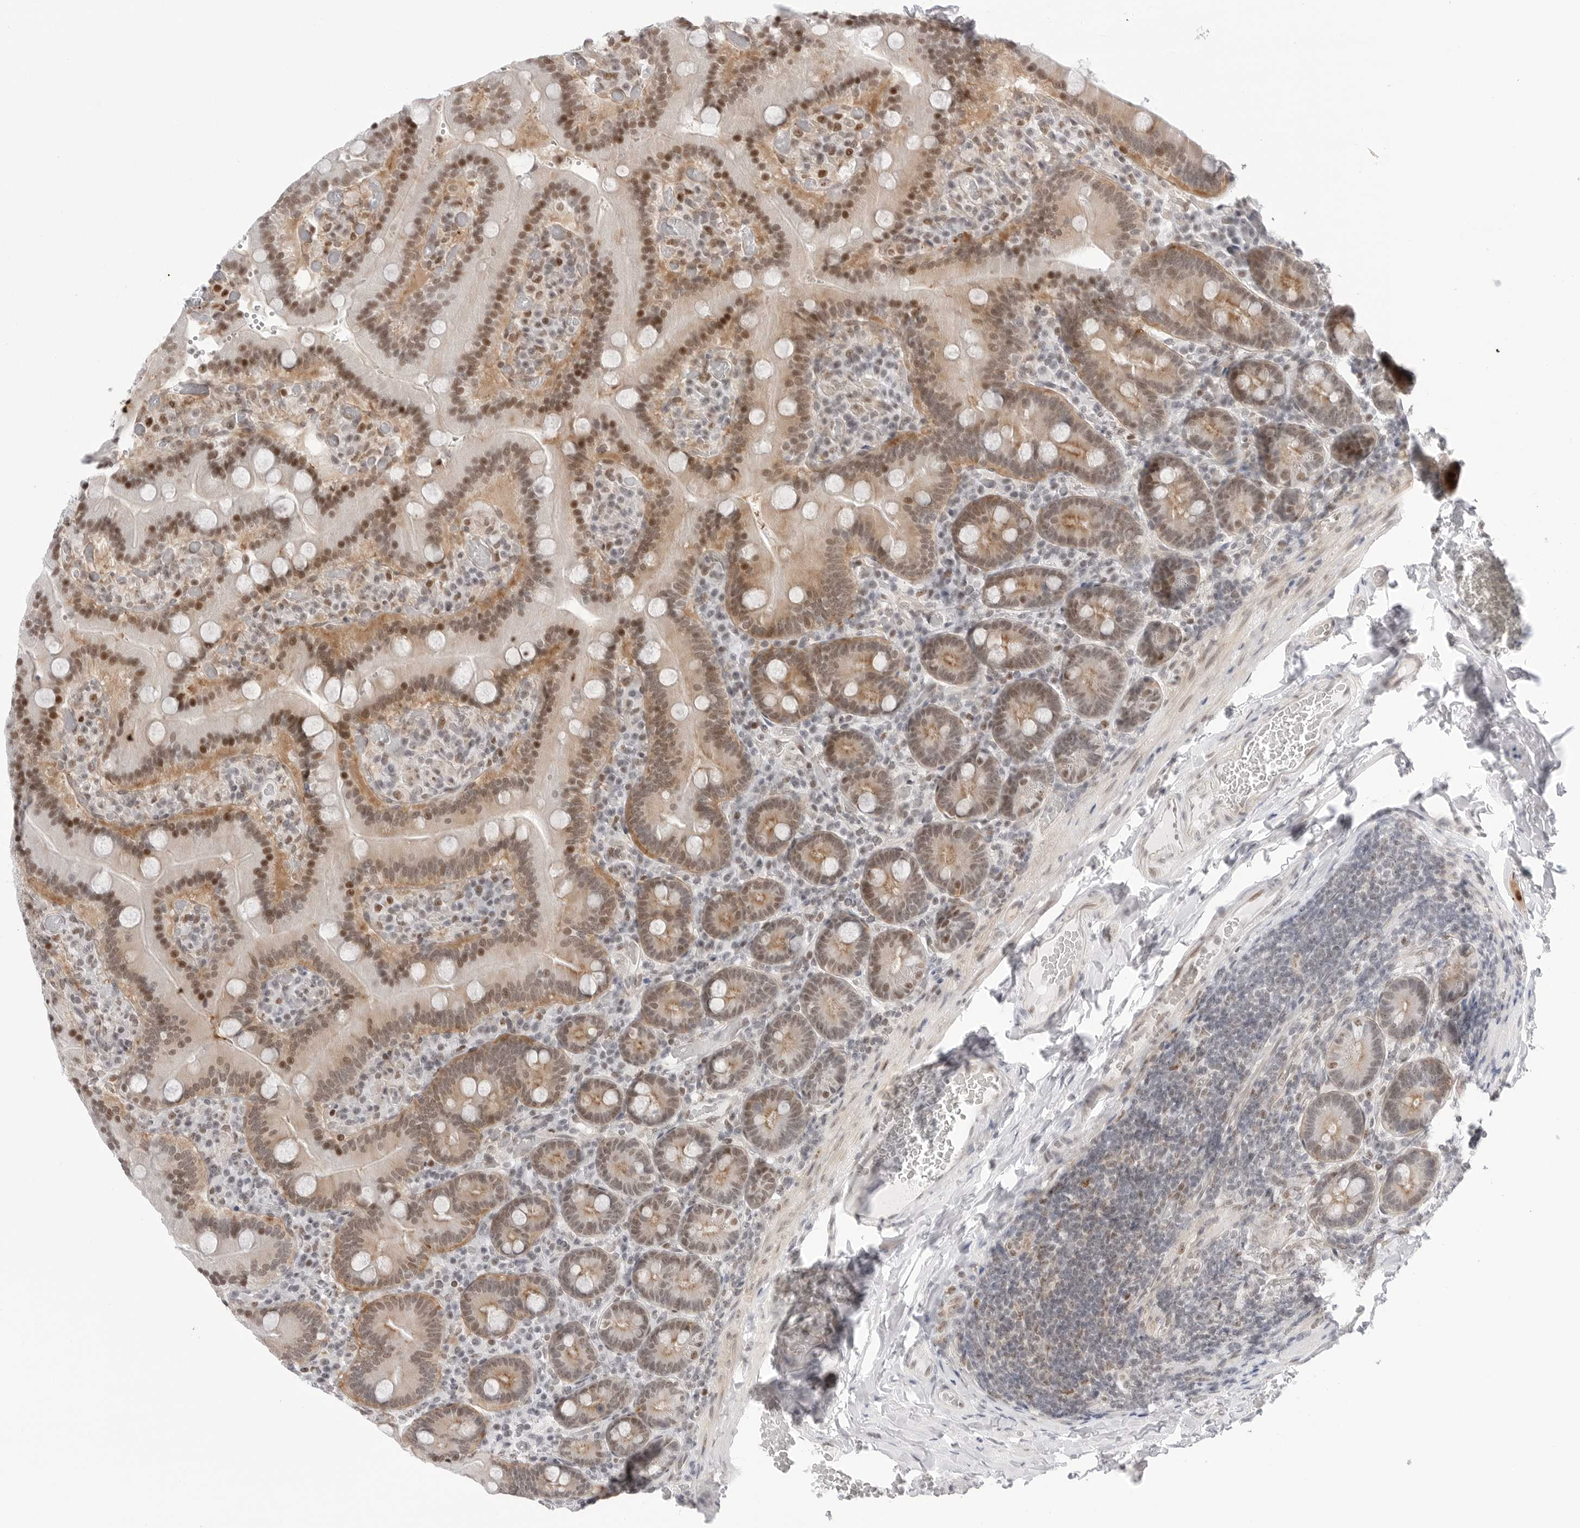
{"staining": {"intensity": "moderate", "quantity": ">75%", "location": "cytoplasmic/membranous,nuclear"}, "tissue": "duodenum", "cell_type": "Glandular cells", "image_type": "normal", "snomed": [{"axis": "morphology", "description": "Normal tissue, NOS"}, {"axis": "topography", "description": "Duodenum"}], "caption": "An IHC histopathology image of unremarkable tissue is shown. Protein staining in brown shows moderate cytoplasmic/membranous,nuclear positivity in duodenum within glandular cells. (DAB (3,3'-diaminobenzidine) IHC with brightfield microscopy, high magnification).", "gene": "C1orf162", "patient": {"sex": "female", "age": 62}}